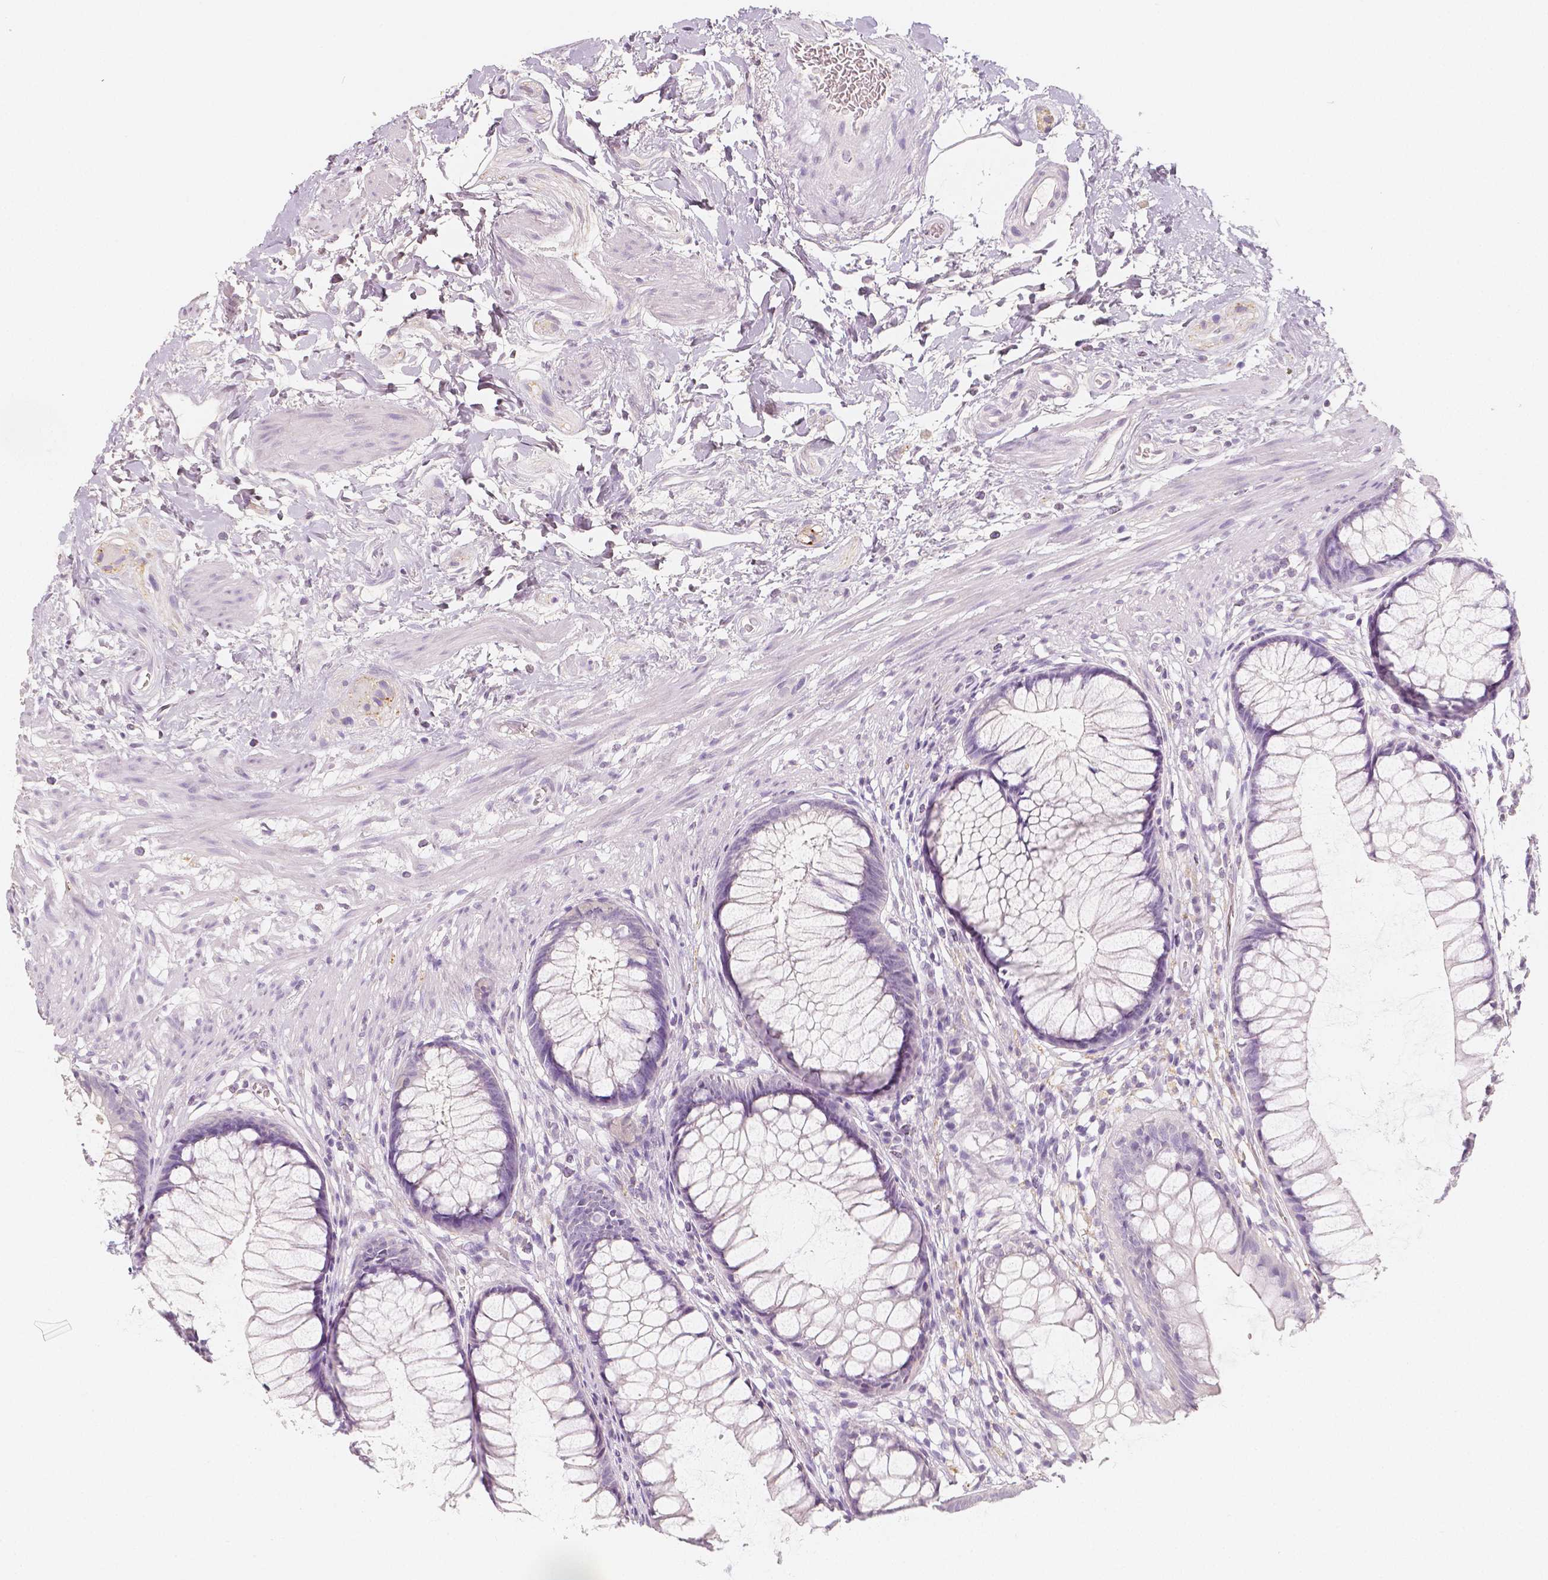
{"staining": {"intensity": "negative", "quantity": "none", "location": "none"}, "tissue": "rectum", "cell_type": "Glandular cells", "image_type": "normal", "snomed": [{"axis": "morphology", "description": "Normal tissue, NOS"}, {"axis": "topography", "description": "Smooth muscle"}, {"axis": "topography", "description": "Rectum"}], "caption": "Image shows no protein staining in glandular cells of unremarkable rectum. Nuclei are stained in blue.", "gene": "NECAB2", "patient": {"sex": "male", "age": 53}}